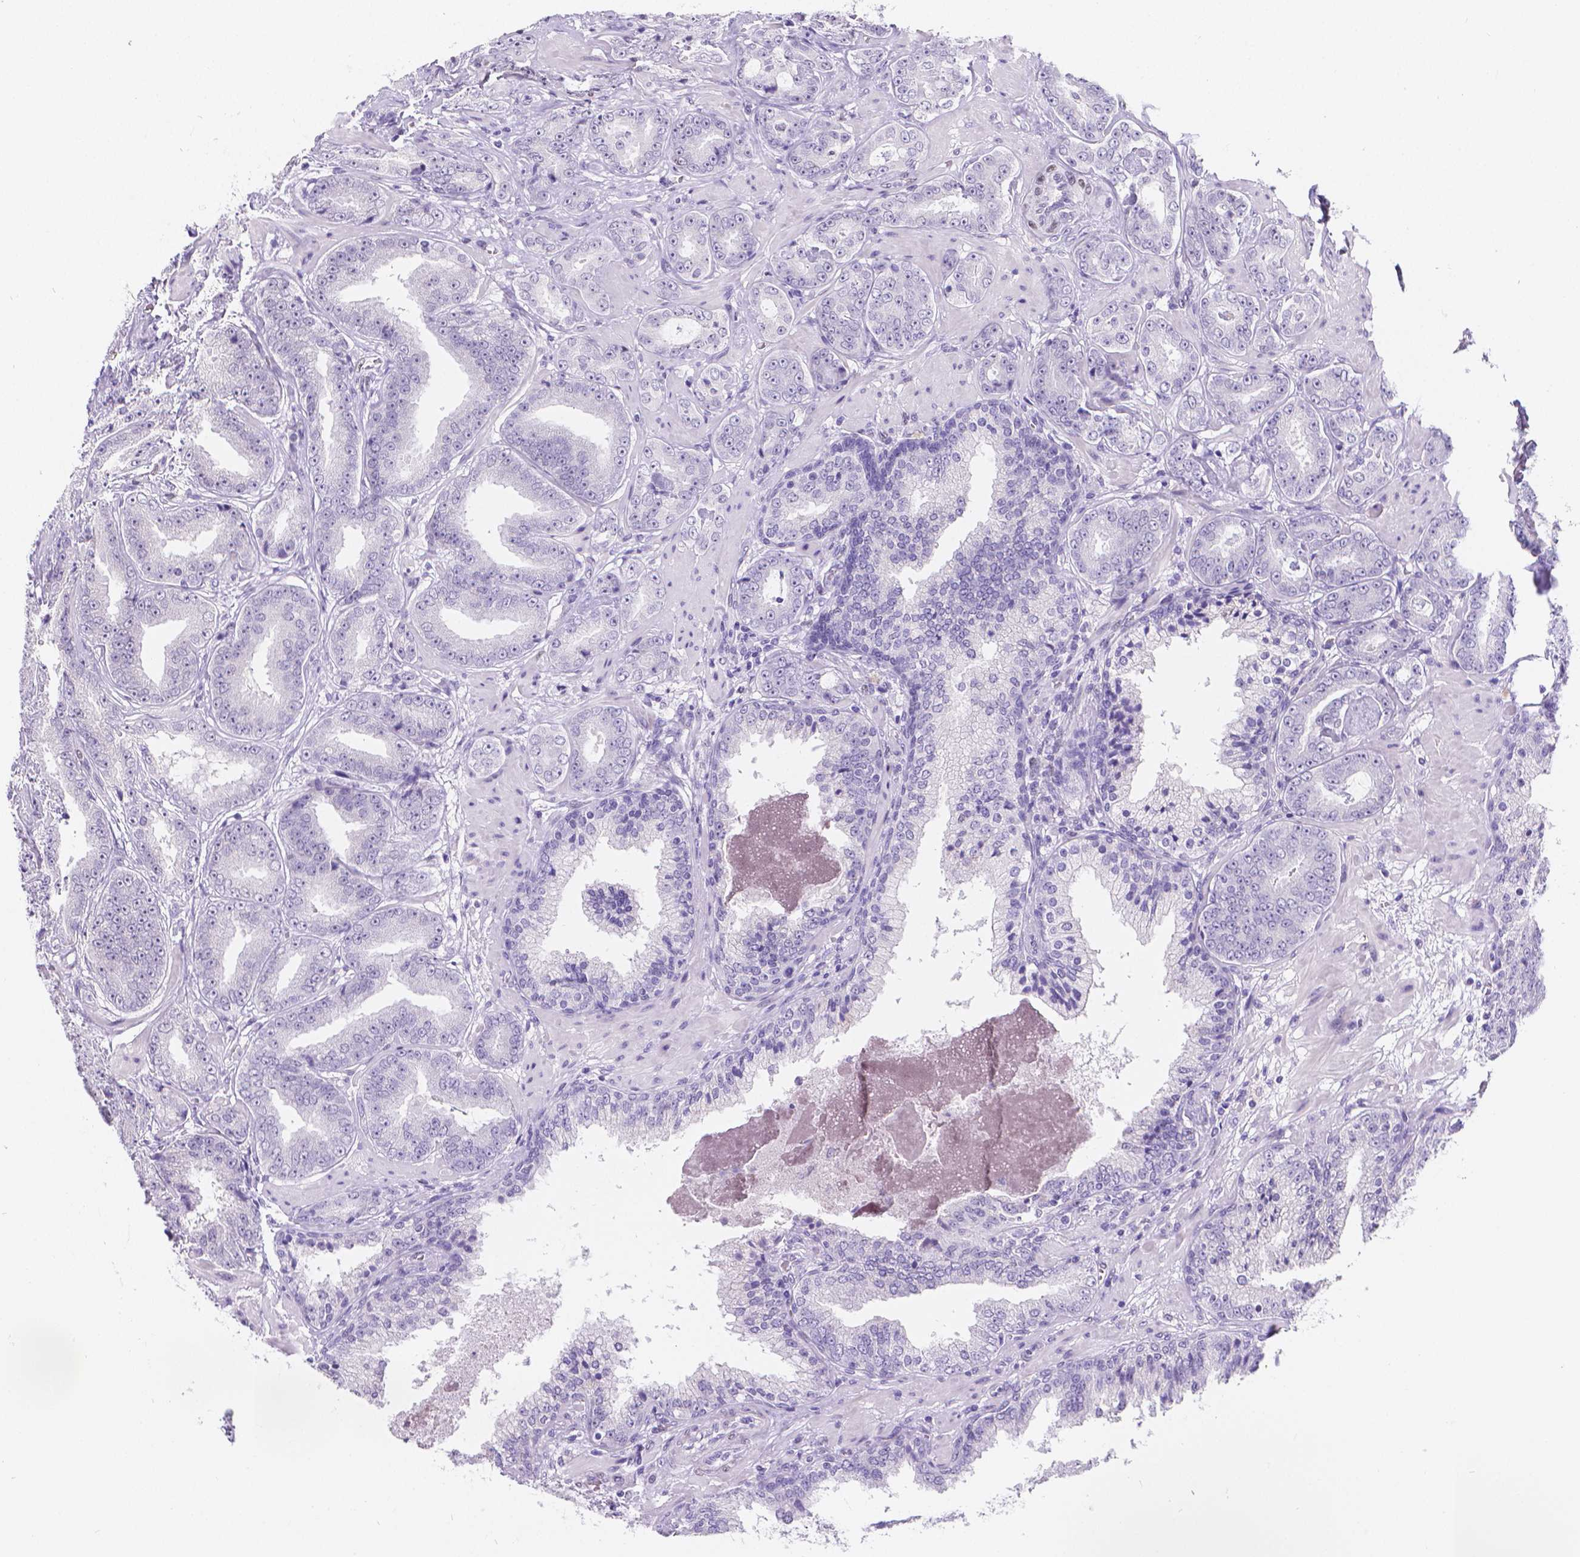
{"staining": {"intensity": "negative", "quantity": "none", "location": "none"}, "tissue": "prostate cancer", "cell_type": "Tumor cells", "image_type": "cancer", "snomed": [{"axis": "morphology", "description": "Adenocarcinoma, Low grade"}, {"axis": "topography", "description": "Prostate"}], "caption": "Micrograph shows no protein positivity in tumor cells of low-grade adenocarcinoma (prostate) tissue.", "gene": "MEF2C", "patient": {"sex": "male", "age": 60}}